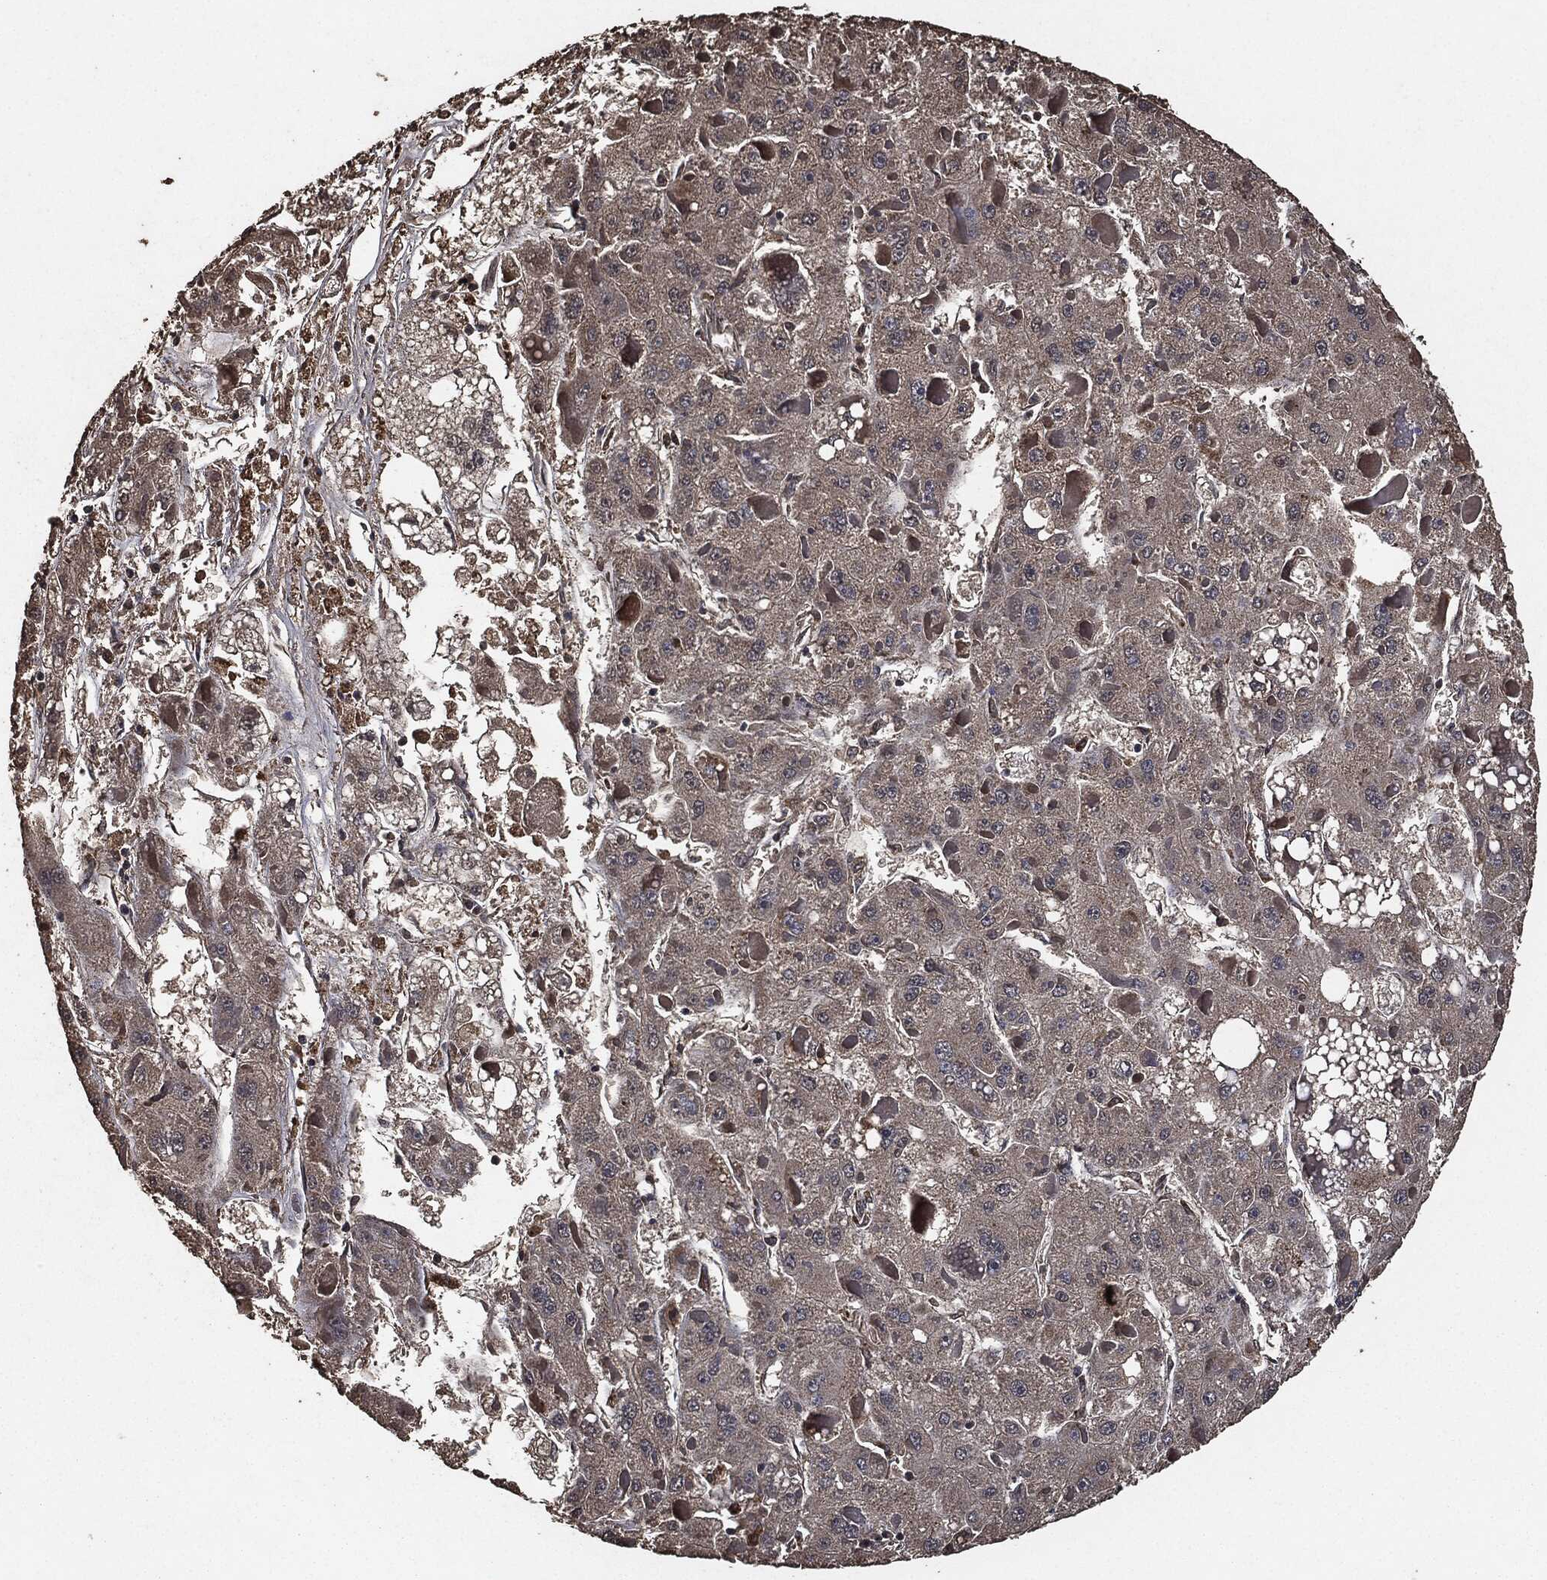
{"staining": {"intensity": "negative", "quantity": "none", "location": "none"}, "tissue": "liver cancer", "cell_type": "Tumor cells", "image_type": "cancer", "snomed": [{"axis": "morphology", "description": "Carcinoma, Hepatocellular, NOS"}, {"axis": "topography", "description": "Liver"}], "caption": "The histopathology image displays no staining of tumor cells in hepatocellular carcinoma (liver).", "gene": "AKT1S1", "patient": {"sex": "female", "age": 73}}